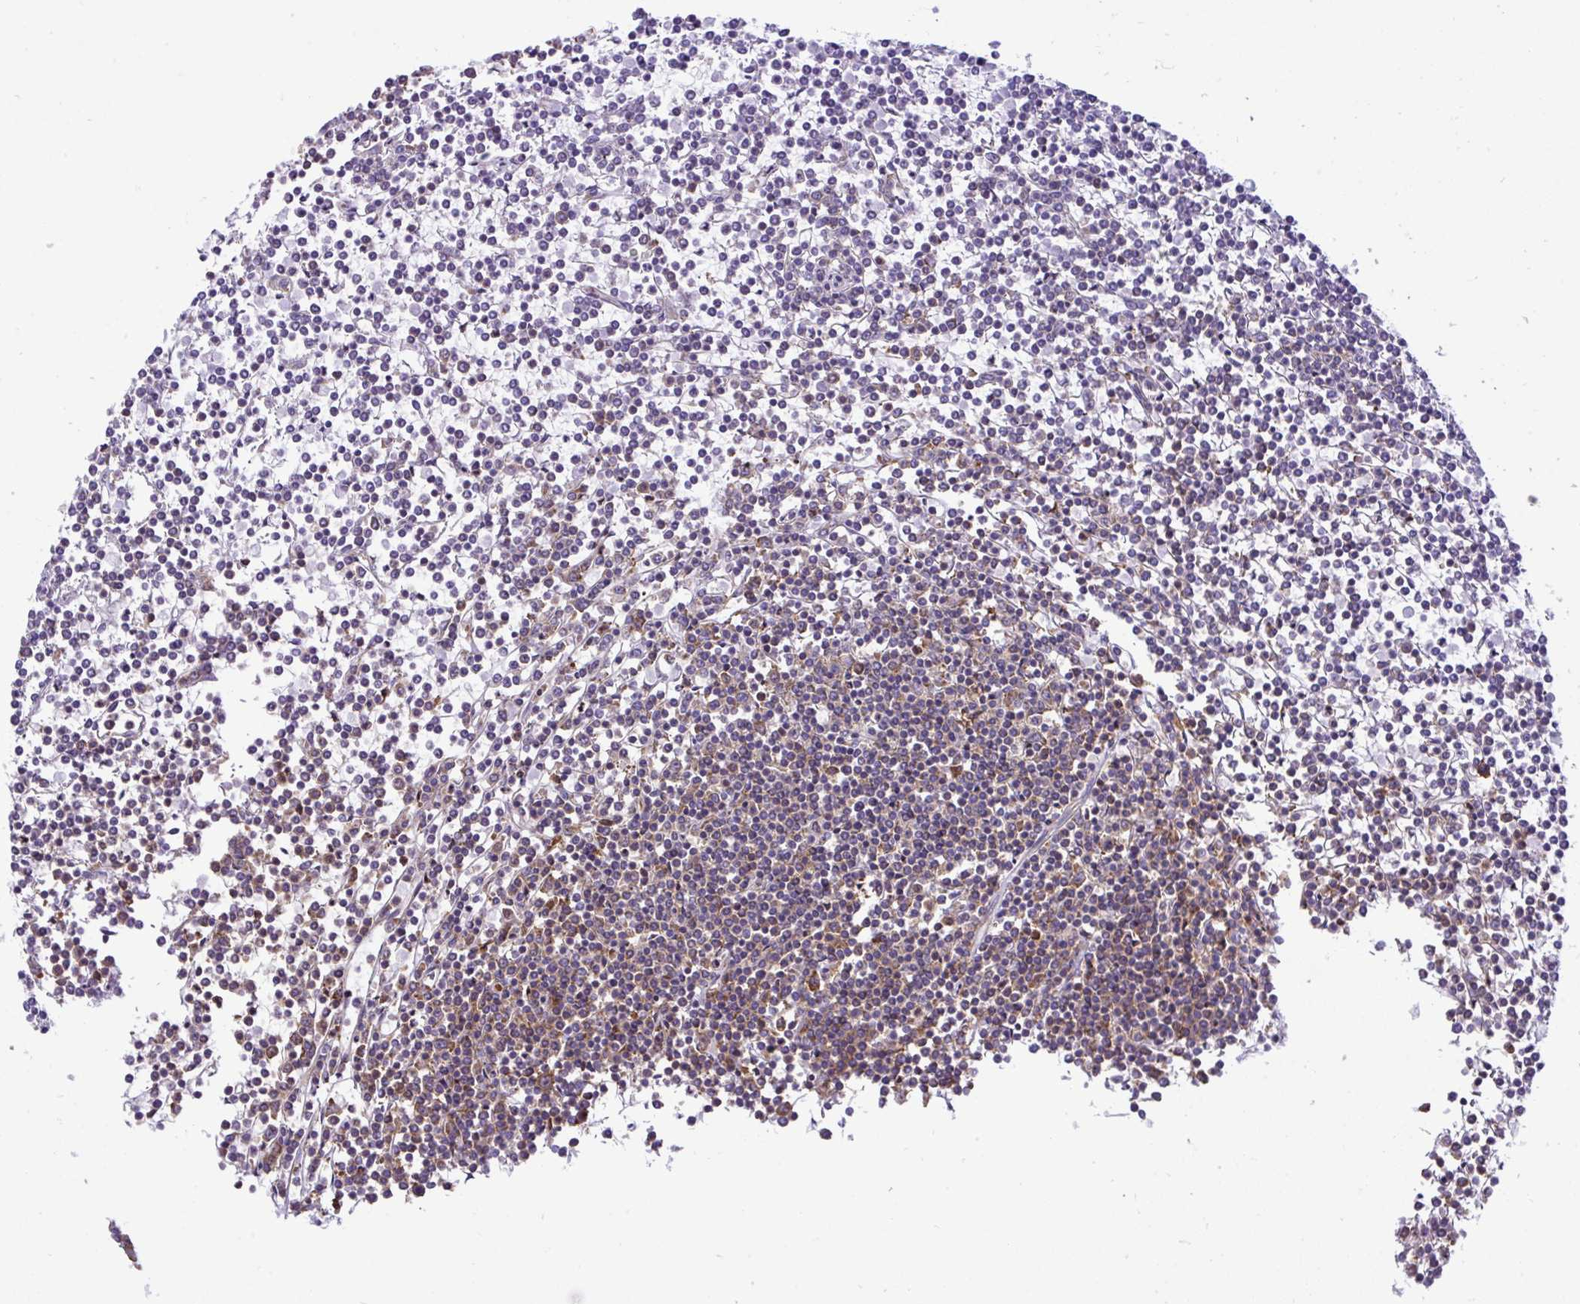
{"staining": {"intensity": "moderate", "quantity": "25%-75%", "location": "cytoplasmic/membranous"}, "tissue": "lymphoma", "cell_type": "Tumor cells", "image_type": "cancer", "snomed": [{"axis": "morphology", "description": "Malignant lymphoma, non-Hodgkin's type, Low grade"}, {"axis": "topography", "description": "Spleen"}], "caption": "Protein staining of low-grade malignant lymphoma, non-Hodgkin's type tissue shows moderate cytoplasmic/membranous expression in approximately 25%-75% of tumor cells.", "gene": "RPL7", "patient": {"sex": "female", "age": 19}}